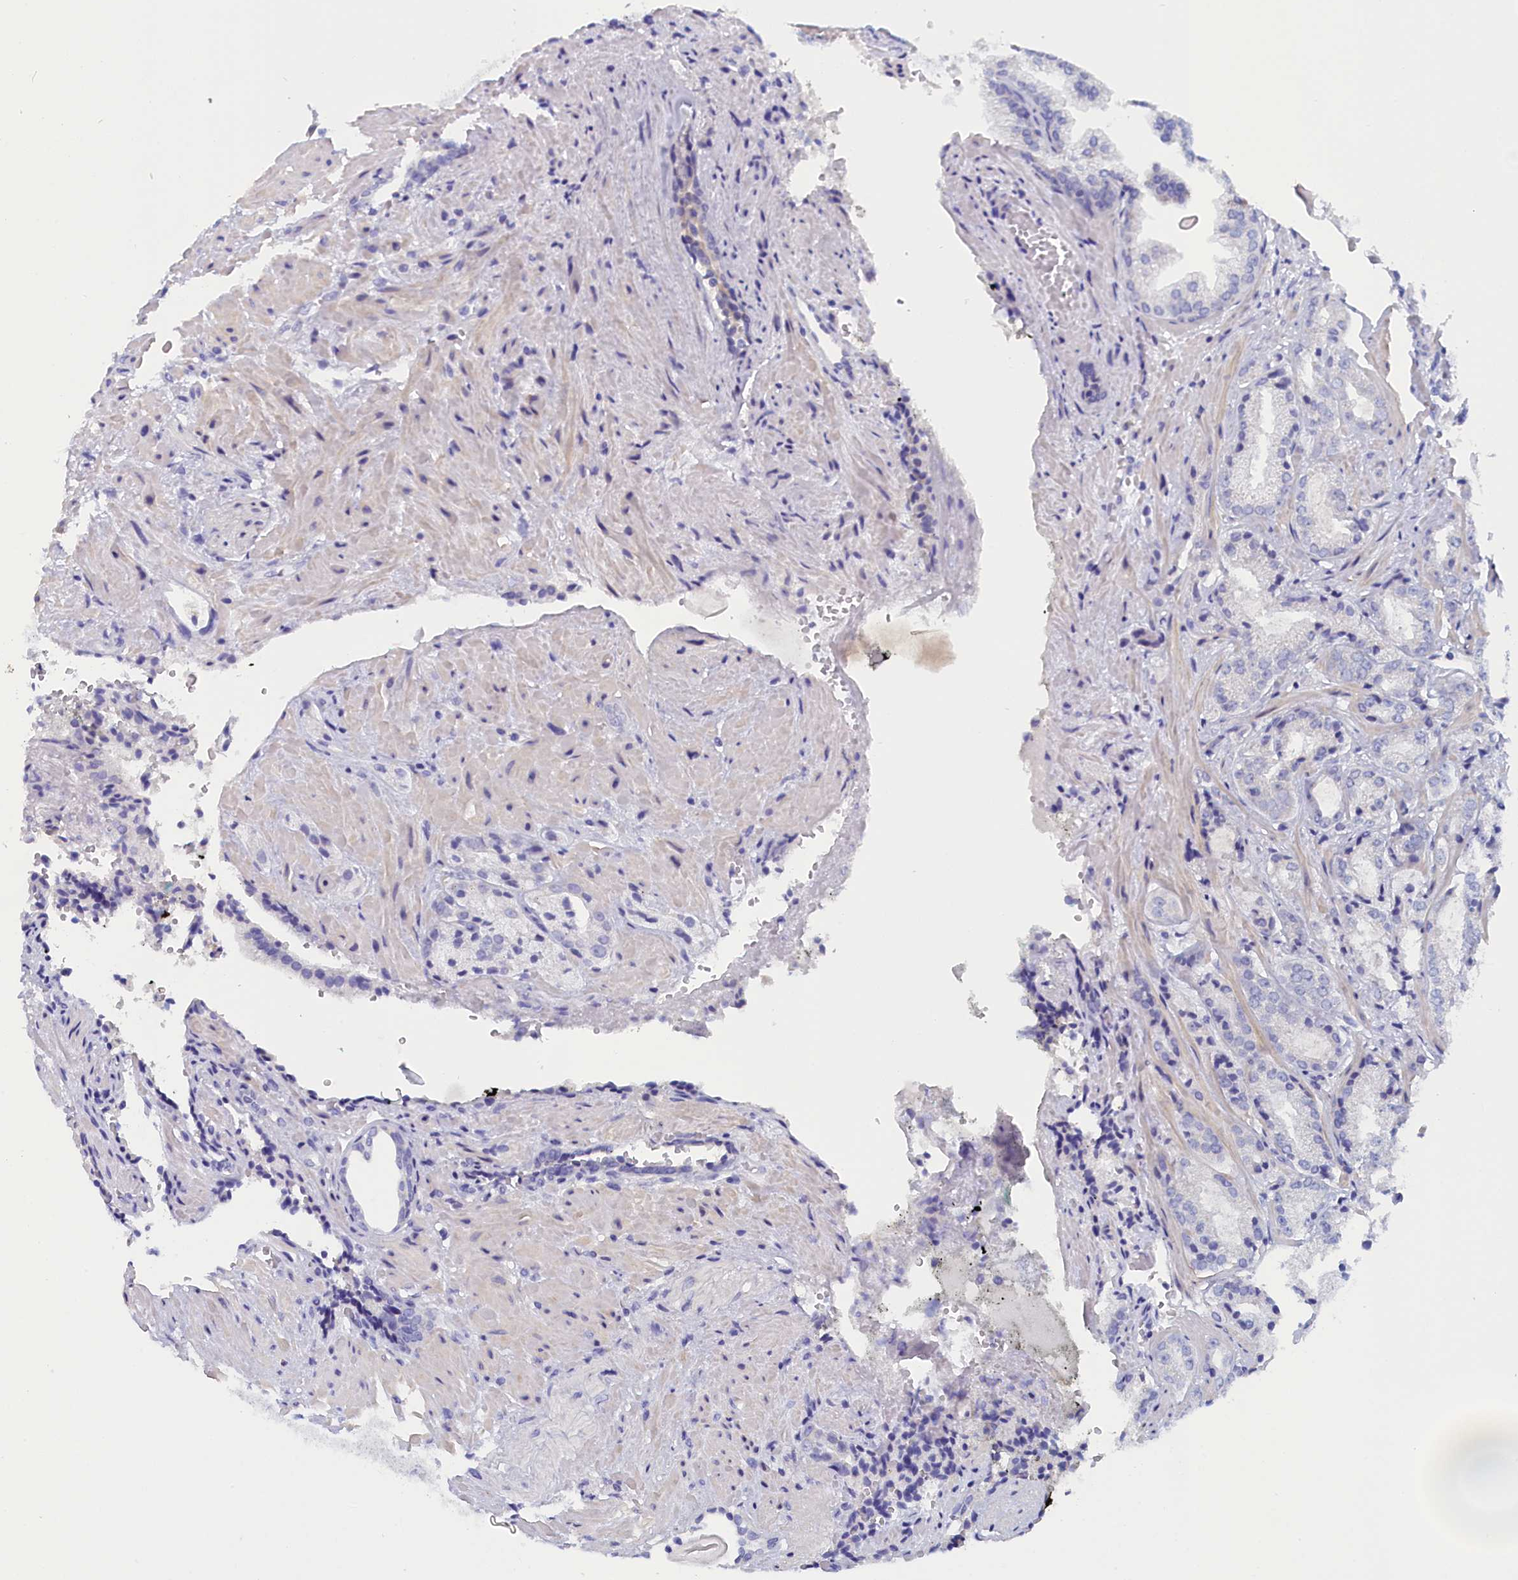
{"staining": {"intensity": "negative", "quantity": "none", "location": "none"}, "tissue": "prostate cancer", "cell_type": "Tumor cells", "image_type": "cancer", "snomed": [{"axis": "morphology", "description": "Adenocarcinoma, High grade"}, {"axis": "topography", "description": "Prostate"}], "caption": "This is an IHC photomicrograph of human prostate adenocarcinoma (high-grade). There is no staining in tumor cells.", "gene": "ANKRD2", "patient": {"sex": "male", "age": 71}}